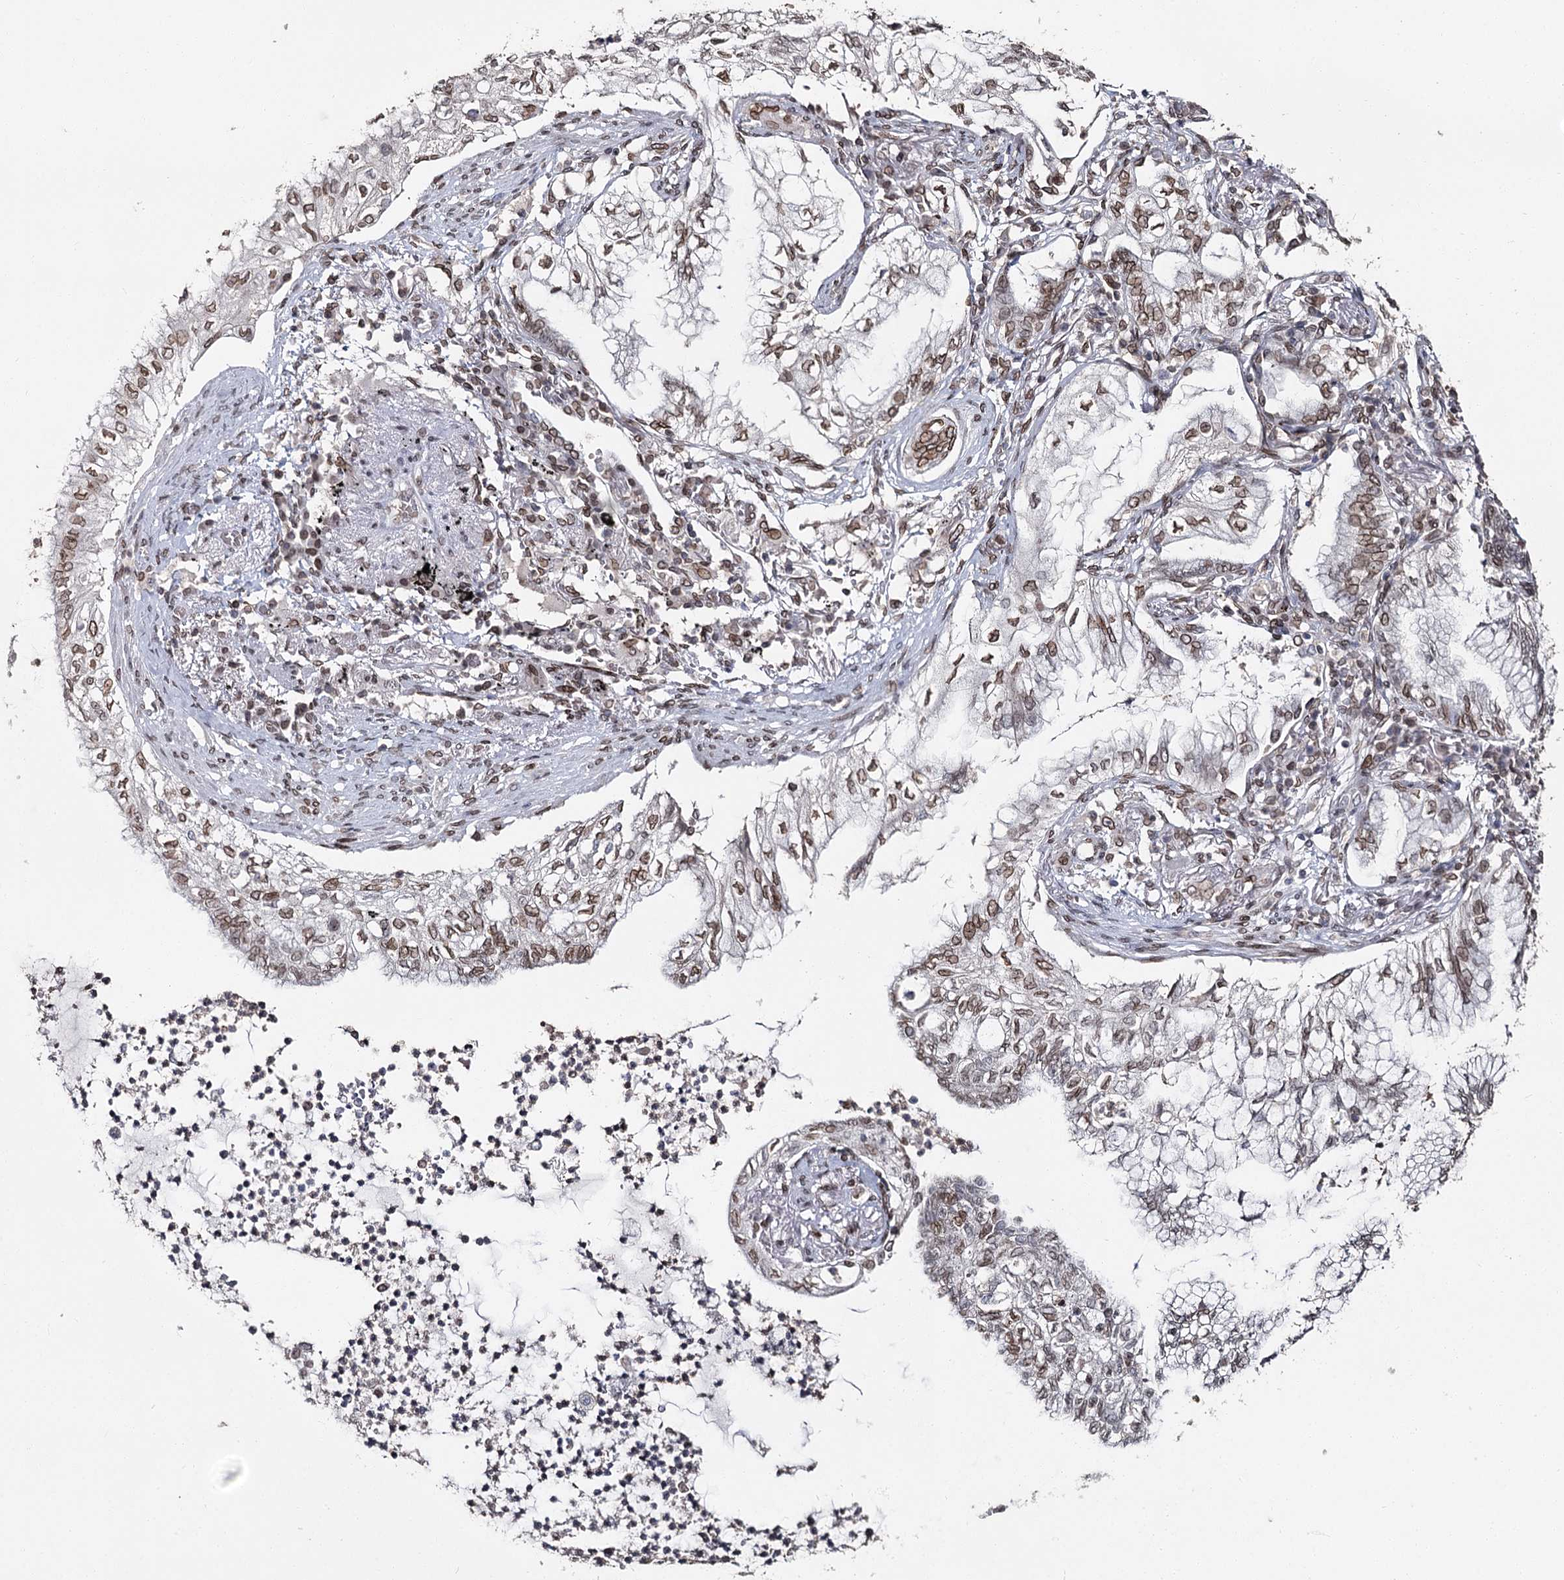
{"staining": {"intensity": "moderate", "quantity": ">75%", "location": "cytoplasmic/membranous,nuclear"}, "tissue": "lung cancer", "cell_type": "Tumor cells", "image_type": "cancer", "snomed": [{"axis": "morphology", "description": "Adenocarcinoma, NOS"}, {"axis": "topography", "description": "Lung"}], "caption": "Human lung cancer stained with a brown dye reveals moderate cytoplasmic/membranous and nuclear positive staining in approximately >75% of tumor cells.", "gene": "KIAA0930", "patient": {"sex": "female", "age": 70}}